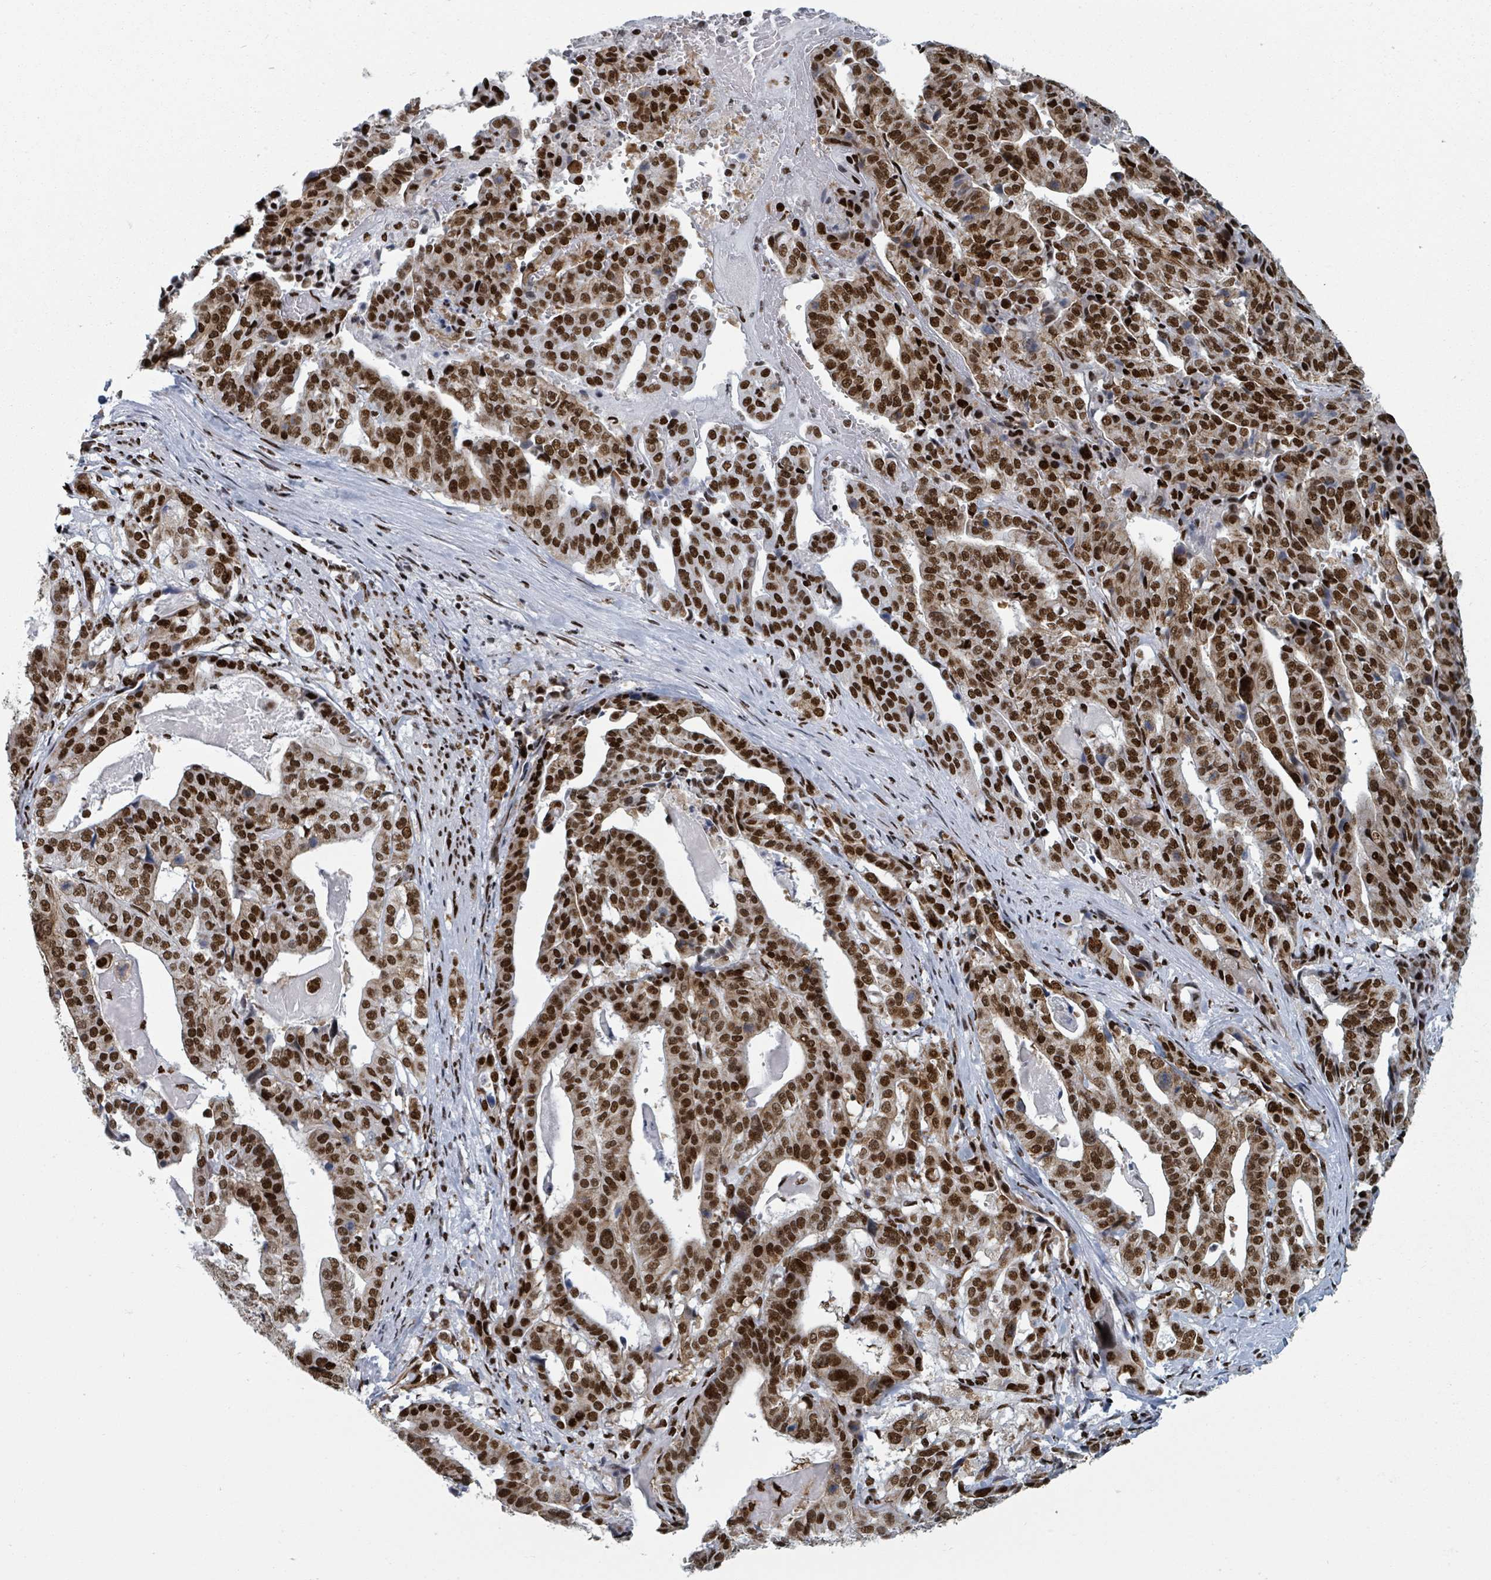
{"staining": {"intensity": "strong", "quantity": ">75%", "location": "nuclear"}, "tissue": "stomach cancer", "cell_type": "Tumor cells", "image_type": "cancer", "snomed": [{"axis": "morphology", "description": "Adenocarcinoma, NOS"}, {"axis": "topography", "description": "Stomach"}], "caption": "This photomicrograph displays immunohistochemistry (IHC) staining of human stomach cancer, with high strong nuclear staining in about >75% of tumor cells.", "gene": "DHX16", "patient": {"sex": "male", "age": 48}}